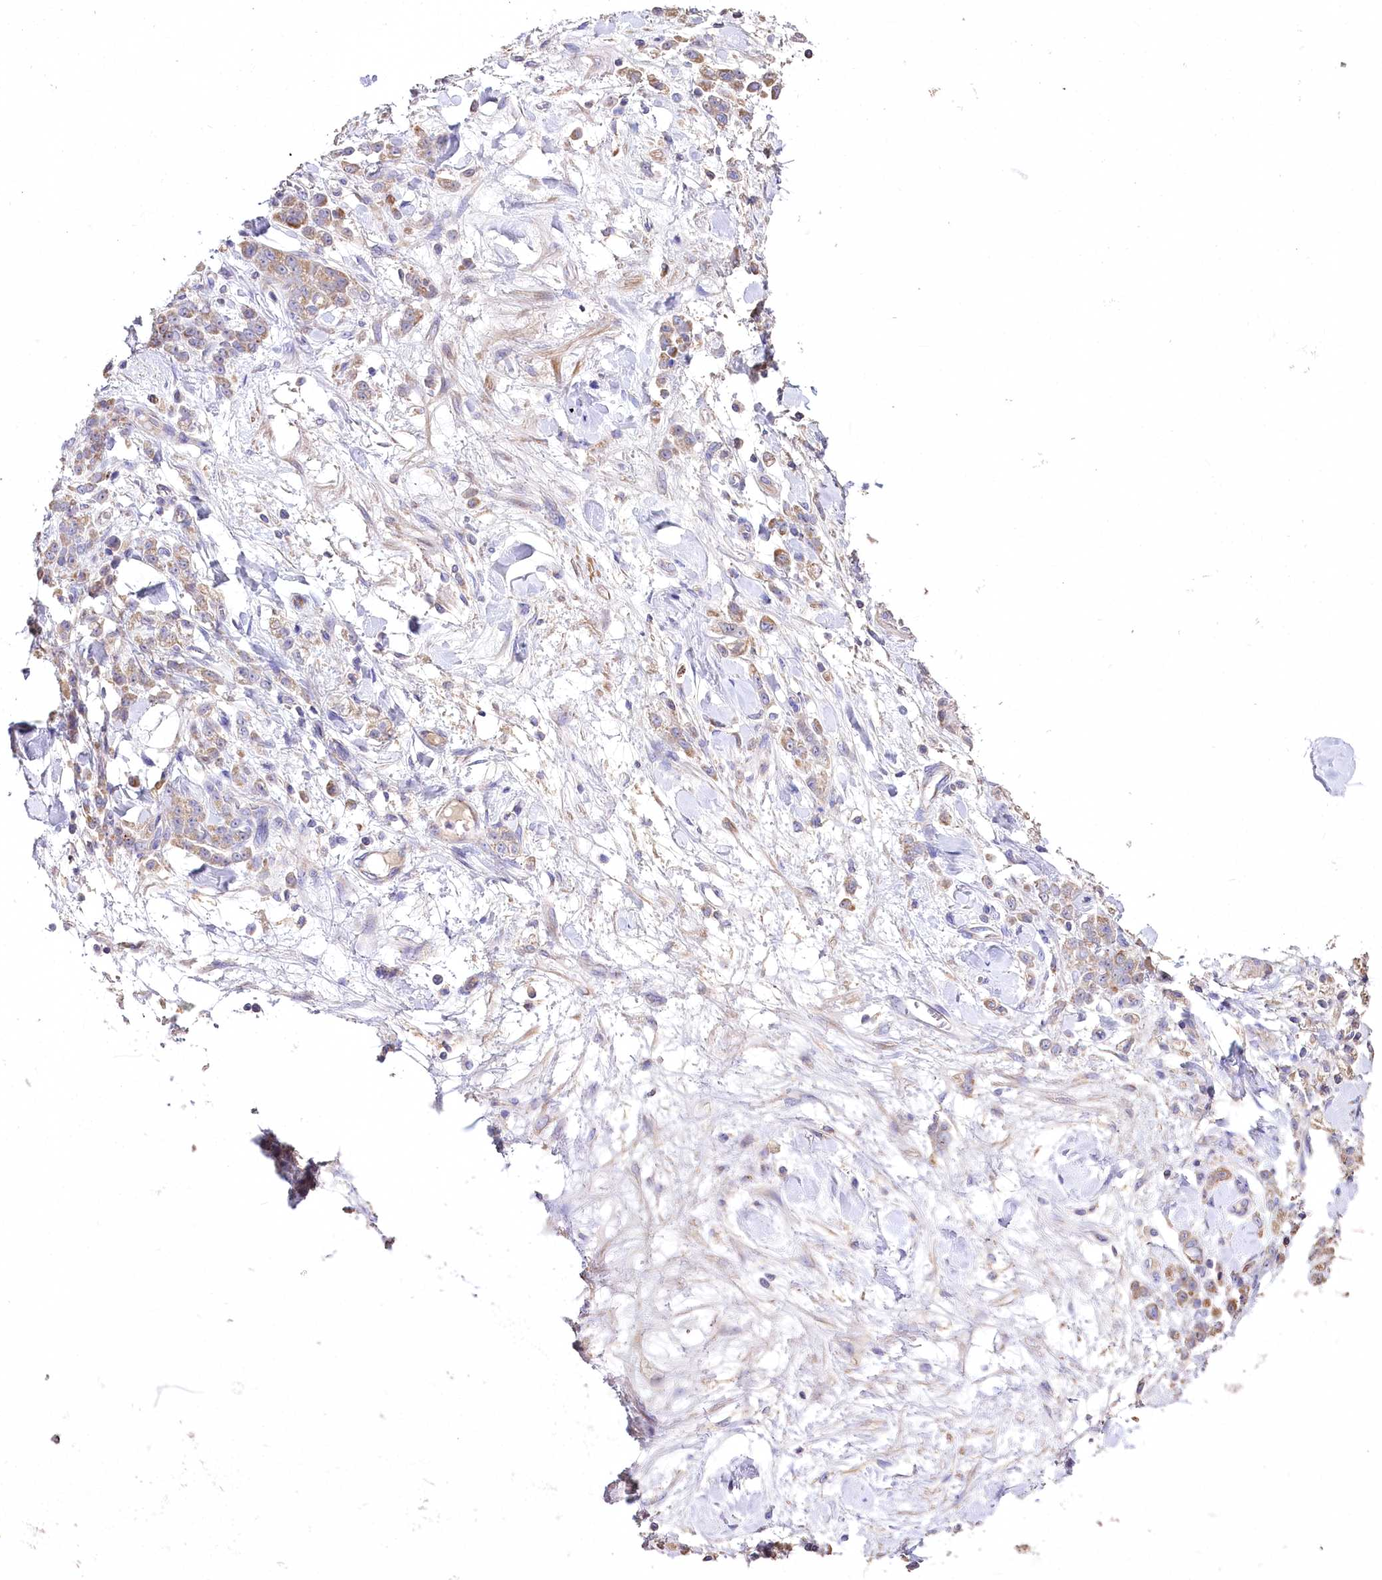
{"staining": {"intensity": "weak", "quantity": "25%-75%", "location": "cytoplasmic/membranous"}, "tissue": "stomach cancer", "cell_type": "Tumor cells", "image_type": "cancer", "snomed": [{"axis": "morphology", "description": "Normal tissue, NOS"}, {"axis": "morphology", "description": "Adenocarcinoma, NOS"}, {"axis": "topography", "description": "Stomach"}], "caption": "The histopathology image demonstrates staining of adenocarcinoma (stomach), revealing weak cytoplasmic/membranous protein positivity (brown color) within tumor cells. (Stains: DAB in brown, nuclei in blue, Microscopy: brightfield microscopy at high magnification).", "gene": "PTER", "patient": {"sex": "male", "age": 82}}